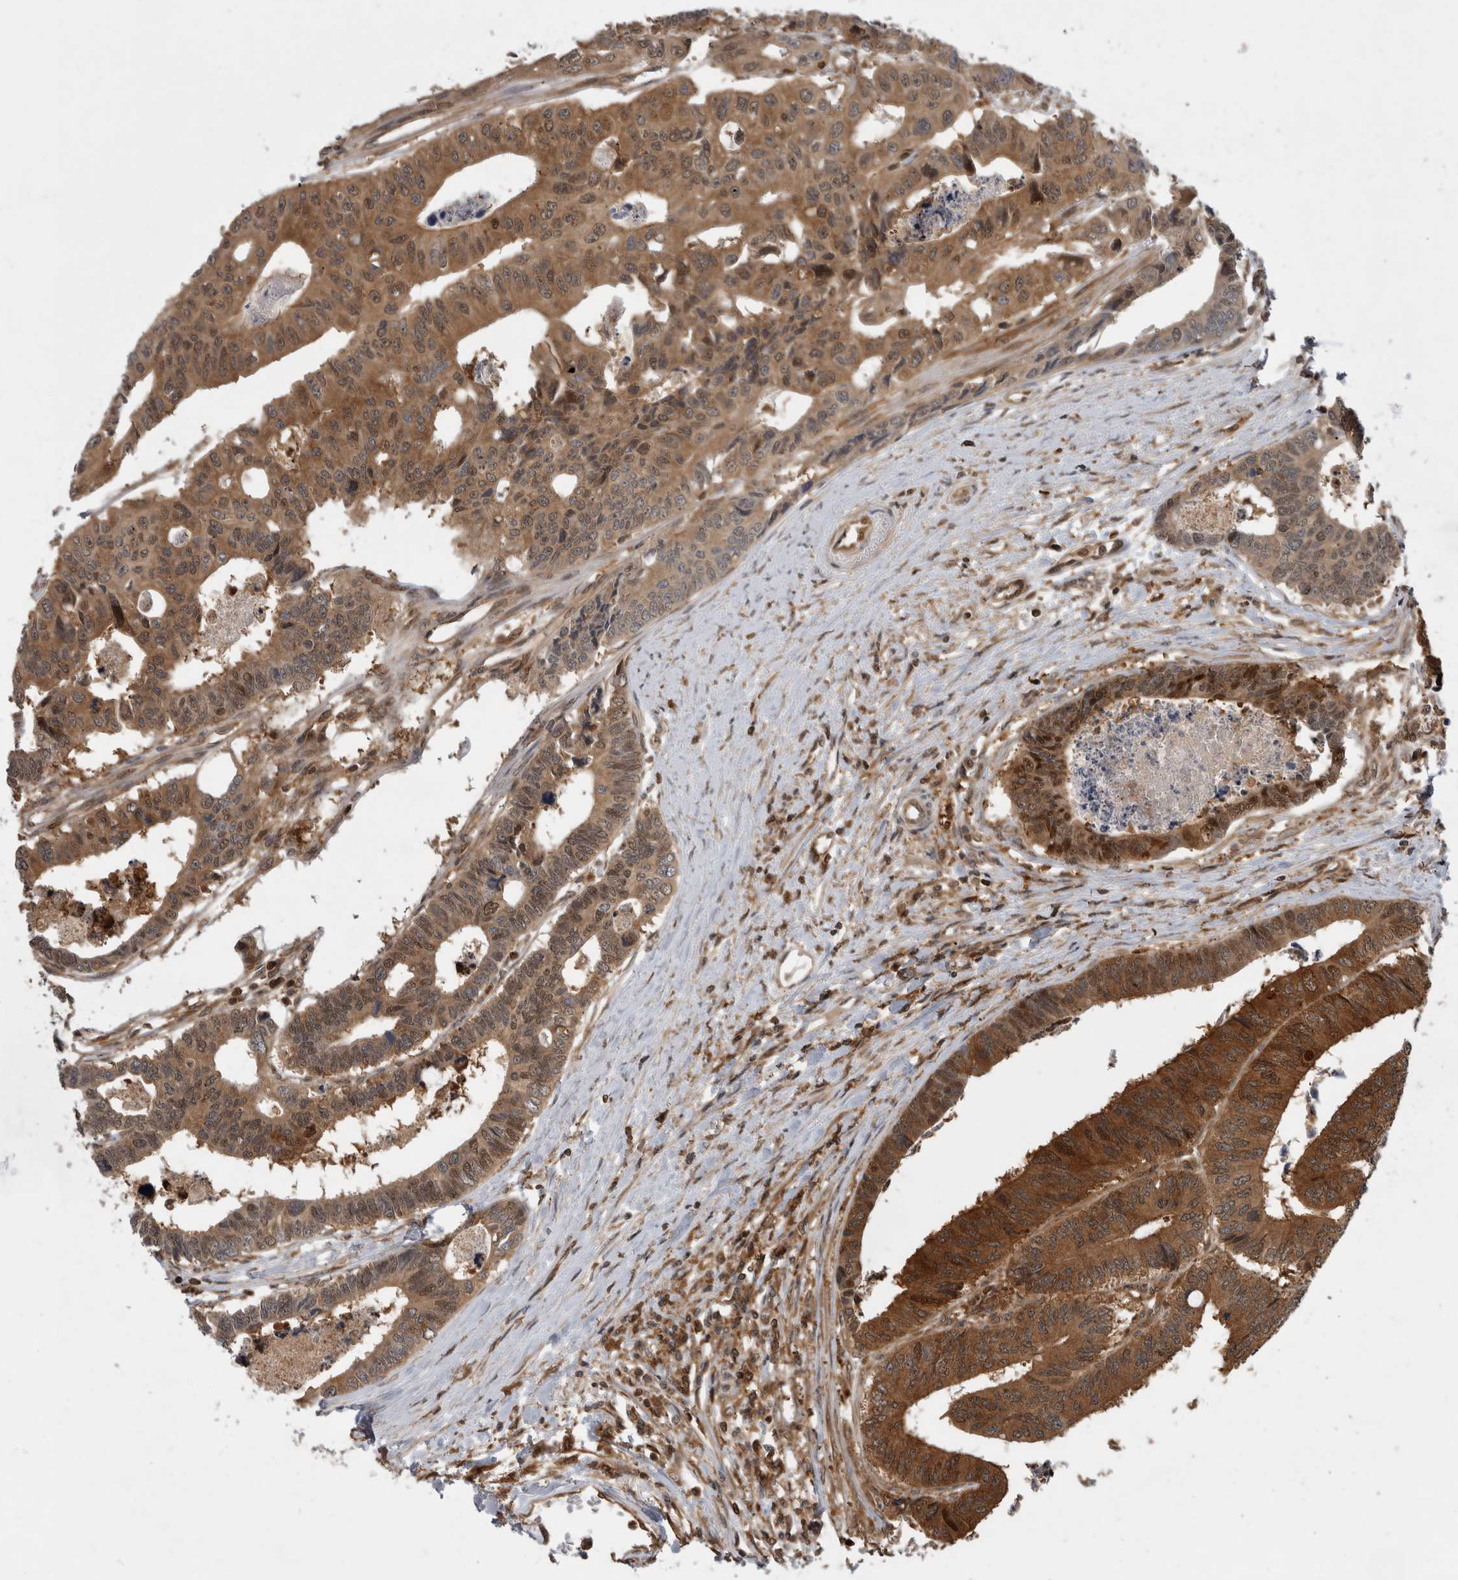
{"staining": {"intensity": "strong", "quantity": ">75%", "location": "cytoplasmic/membranous"}, "tissue": "colorectal cancer", "cell_type": "Tumor cells", "image_type": "cancer", "snomed": [{"axis": "morphology", "description": "Adenocarcinoma, NOS"}, {"axis": "topography", "description": "Rectum"}], "caption": "The histopathology image reveals staining of colorectal adenocarcinoma, revealing strong cytoplasmic/membranous protein positivity (brown color) within tumor cells.", "gene": "ASTN2", "patient": {"sex": "male", "age": 84}}